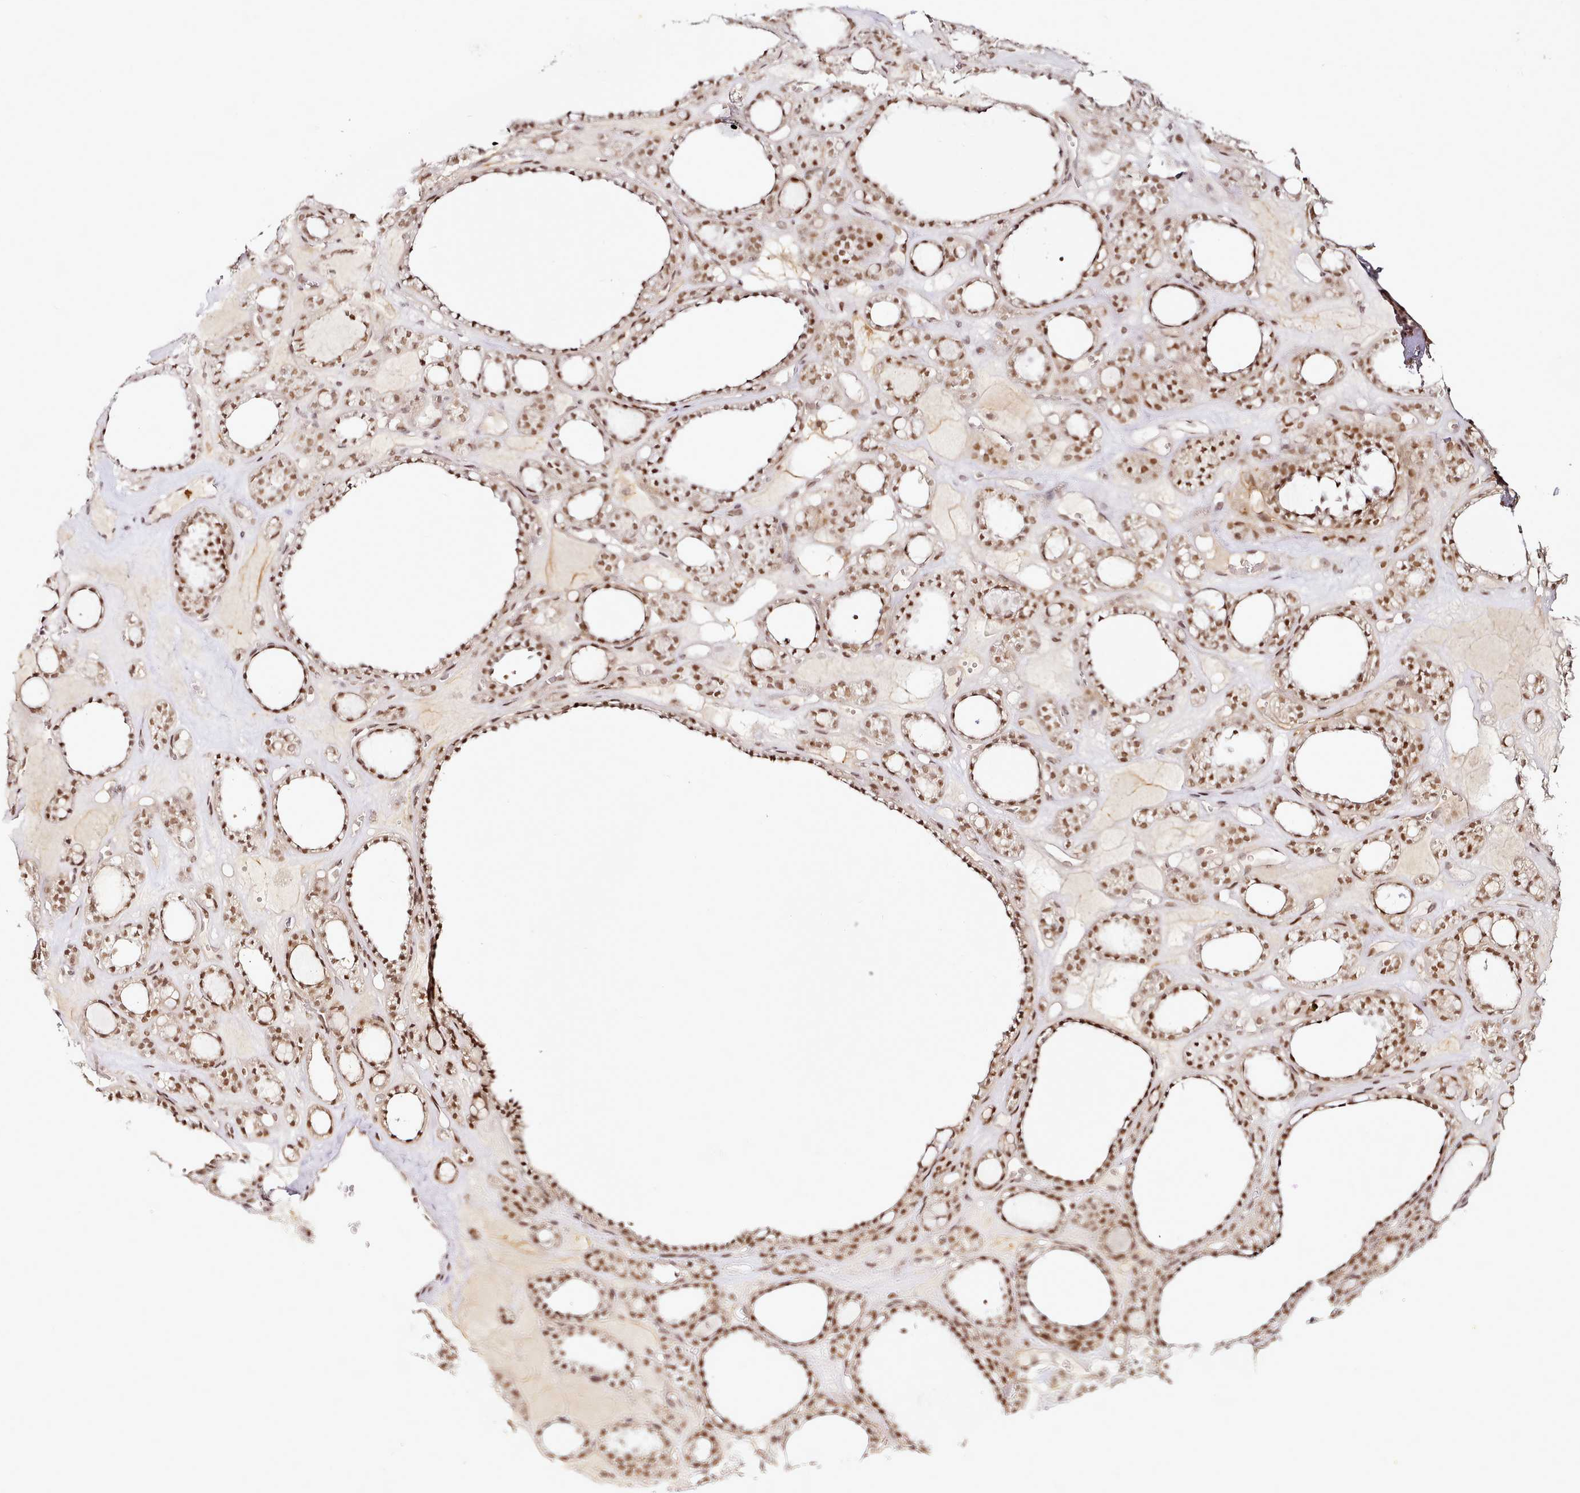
{"staining": {"intensity": "moderate", "quantity": ">75%", "location": "nuclear"}, "tissue": "thyroid gland", "cell_type": "Glandular cells", "image_type": "normal", "snomed": [{"axis": "morphology", "description": "Normal tissue, NOS"}, {"axis": "topography", "description": "Thyroid gland"}], "caption": "IHC staining of normal thyroid gland, which exhibits medium levels of moderate nuclear staining in approximately >75% of glandular cells indicating moderate nuclear protein expression. The staining was performed using DAB (brown) for protein detection and nuclei were counterstained in hematoxylin (blue).", "gene": "SYT15B", "patient": {"sex": "female", "age": 28}}